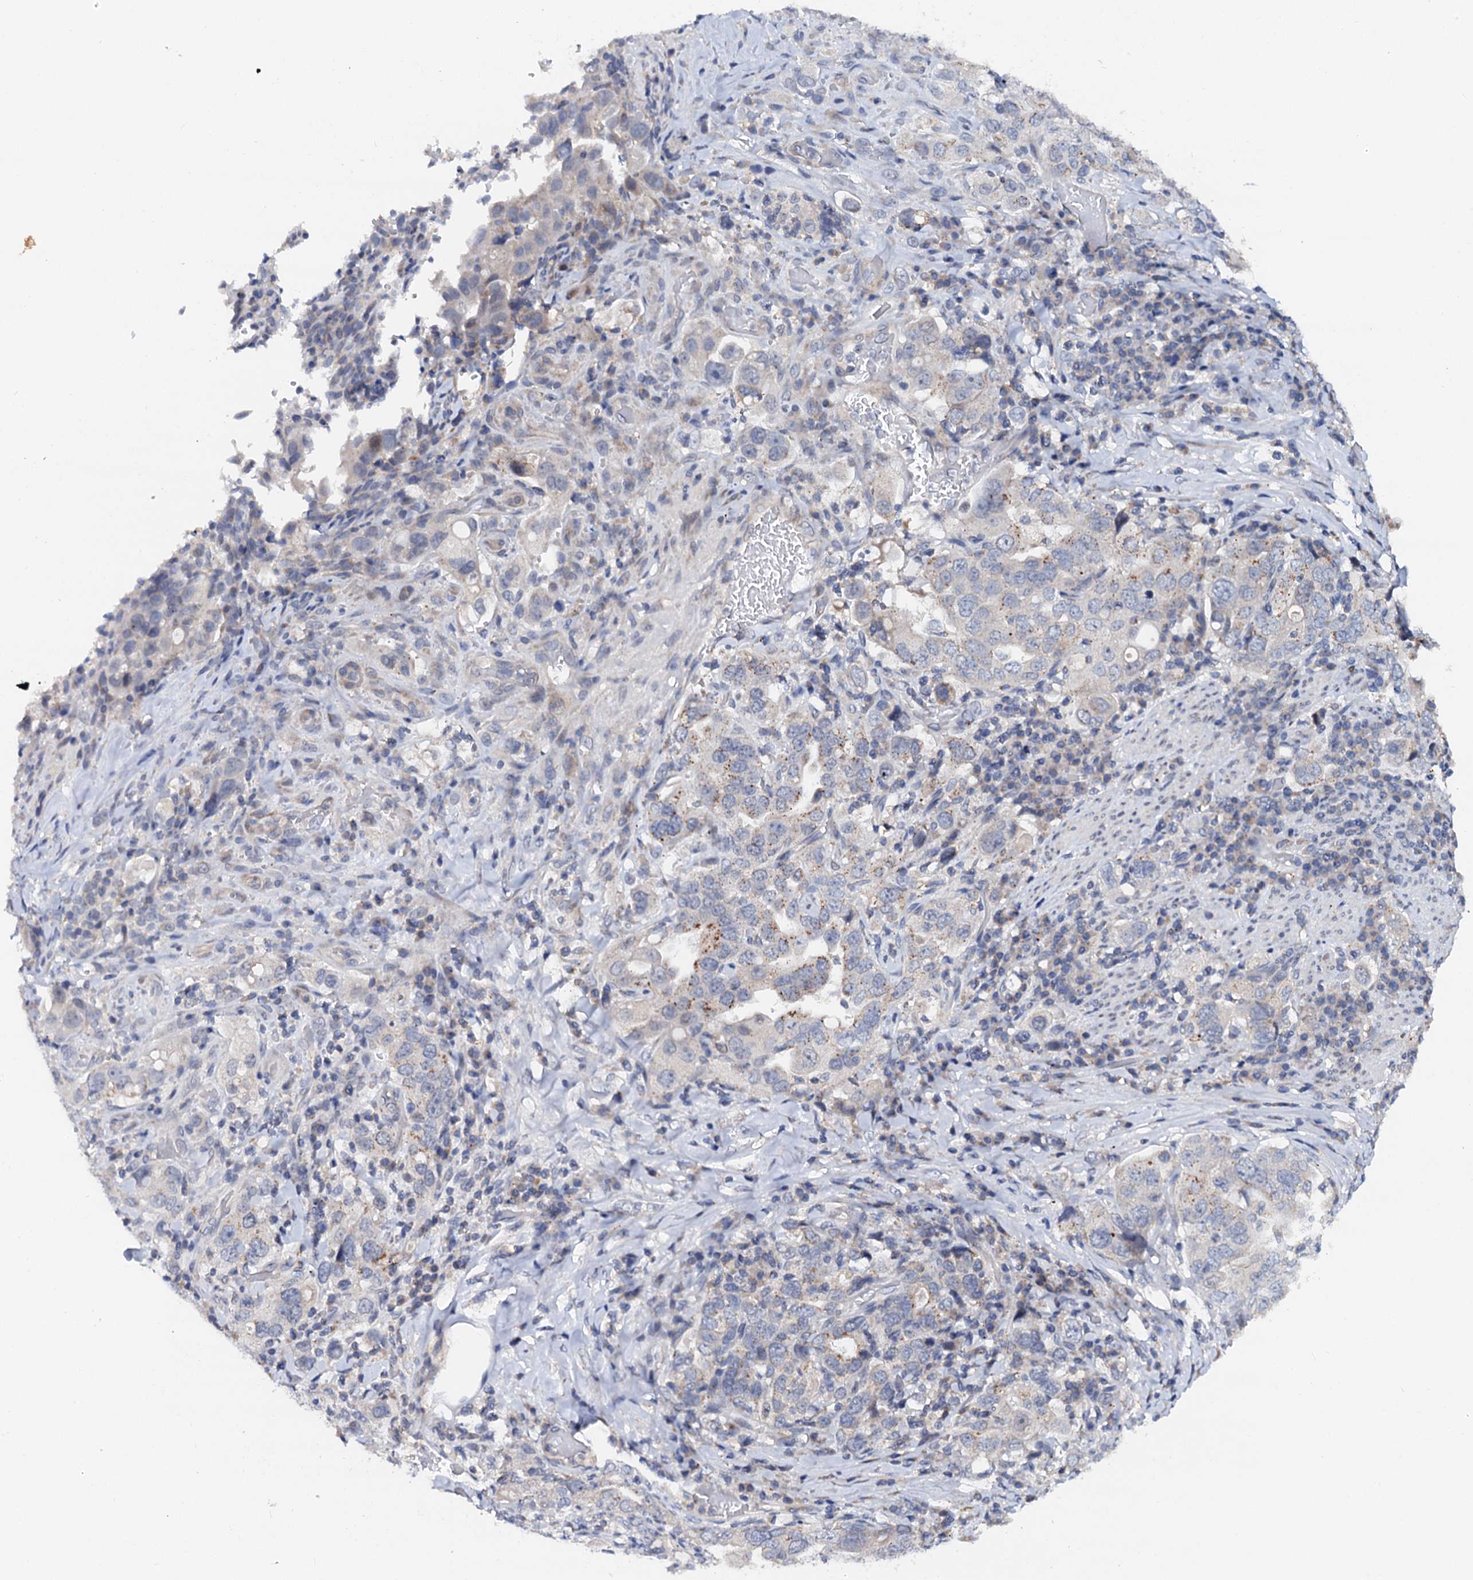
{"staining": {"intensity": "moderate", "quantity": "<25%", "location": "cytoplasmic/membranous"}, "tissue": "stomach cancer", "cell_type": "Tumor cells", "image_type": "cancer", "snomed": [{"axis": "morphology", "description": "Adenocarcinoma, NOS"}, {"axis": "topography", "description": "Stomach, upper"}], "caption": "Protein staining of stomach adenocarcinoma tissue demonstrates moderate cytoplasmic/membranous expression in approximately <25% of tumor cells.", "gene": "NALF1", "patient": {"sex": "male", "age": 62}}